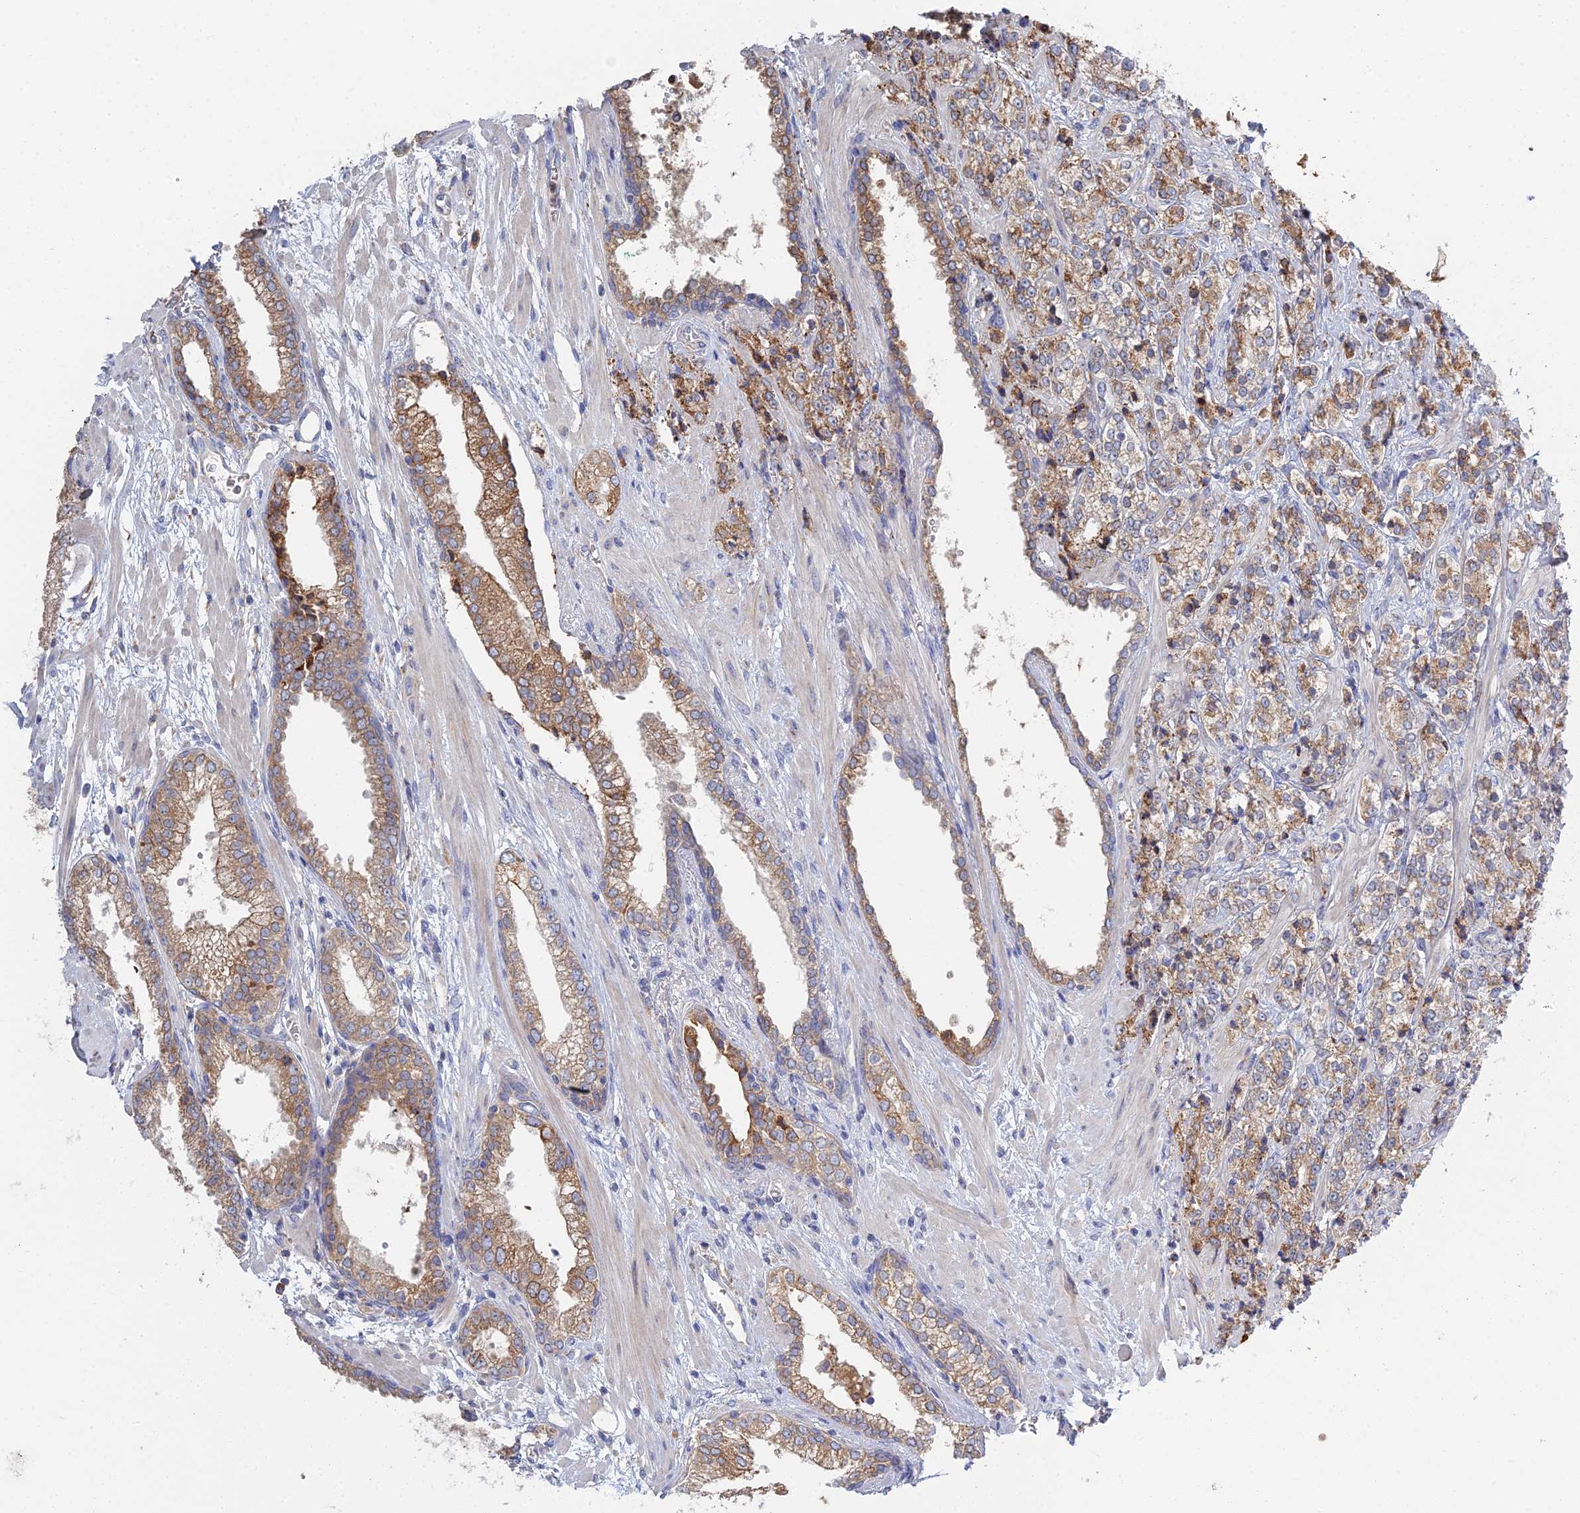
{"staining": {"intensity": "moderate", "quantity": ">75%", "location": "cytoplasmic/membranous"}, "tissue": "prostate cancer", "cell_type": "Tumor cells", "image_type": "cancer", "snomed": [{"axis": "morphology", "description": "Adenocarcinoma, High grade"}, {"axis": "topography", "description": "Prostate"}], "caption": "There is medium levels of moderate cytoplasmic/membranous staining in tumor cells of adenocarcinoma (high-grade) (prostate), as demonstrated by immunohistochemical staining (brown color).", "gene": "TRAPPC6A", "patient": {"sex": "male", "age": 69}}